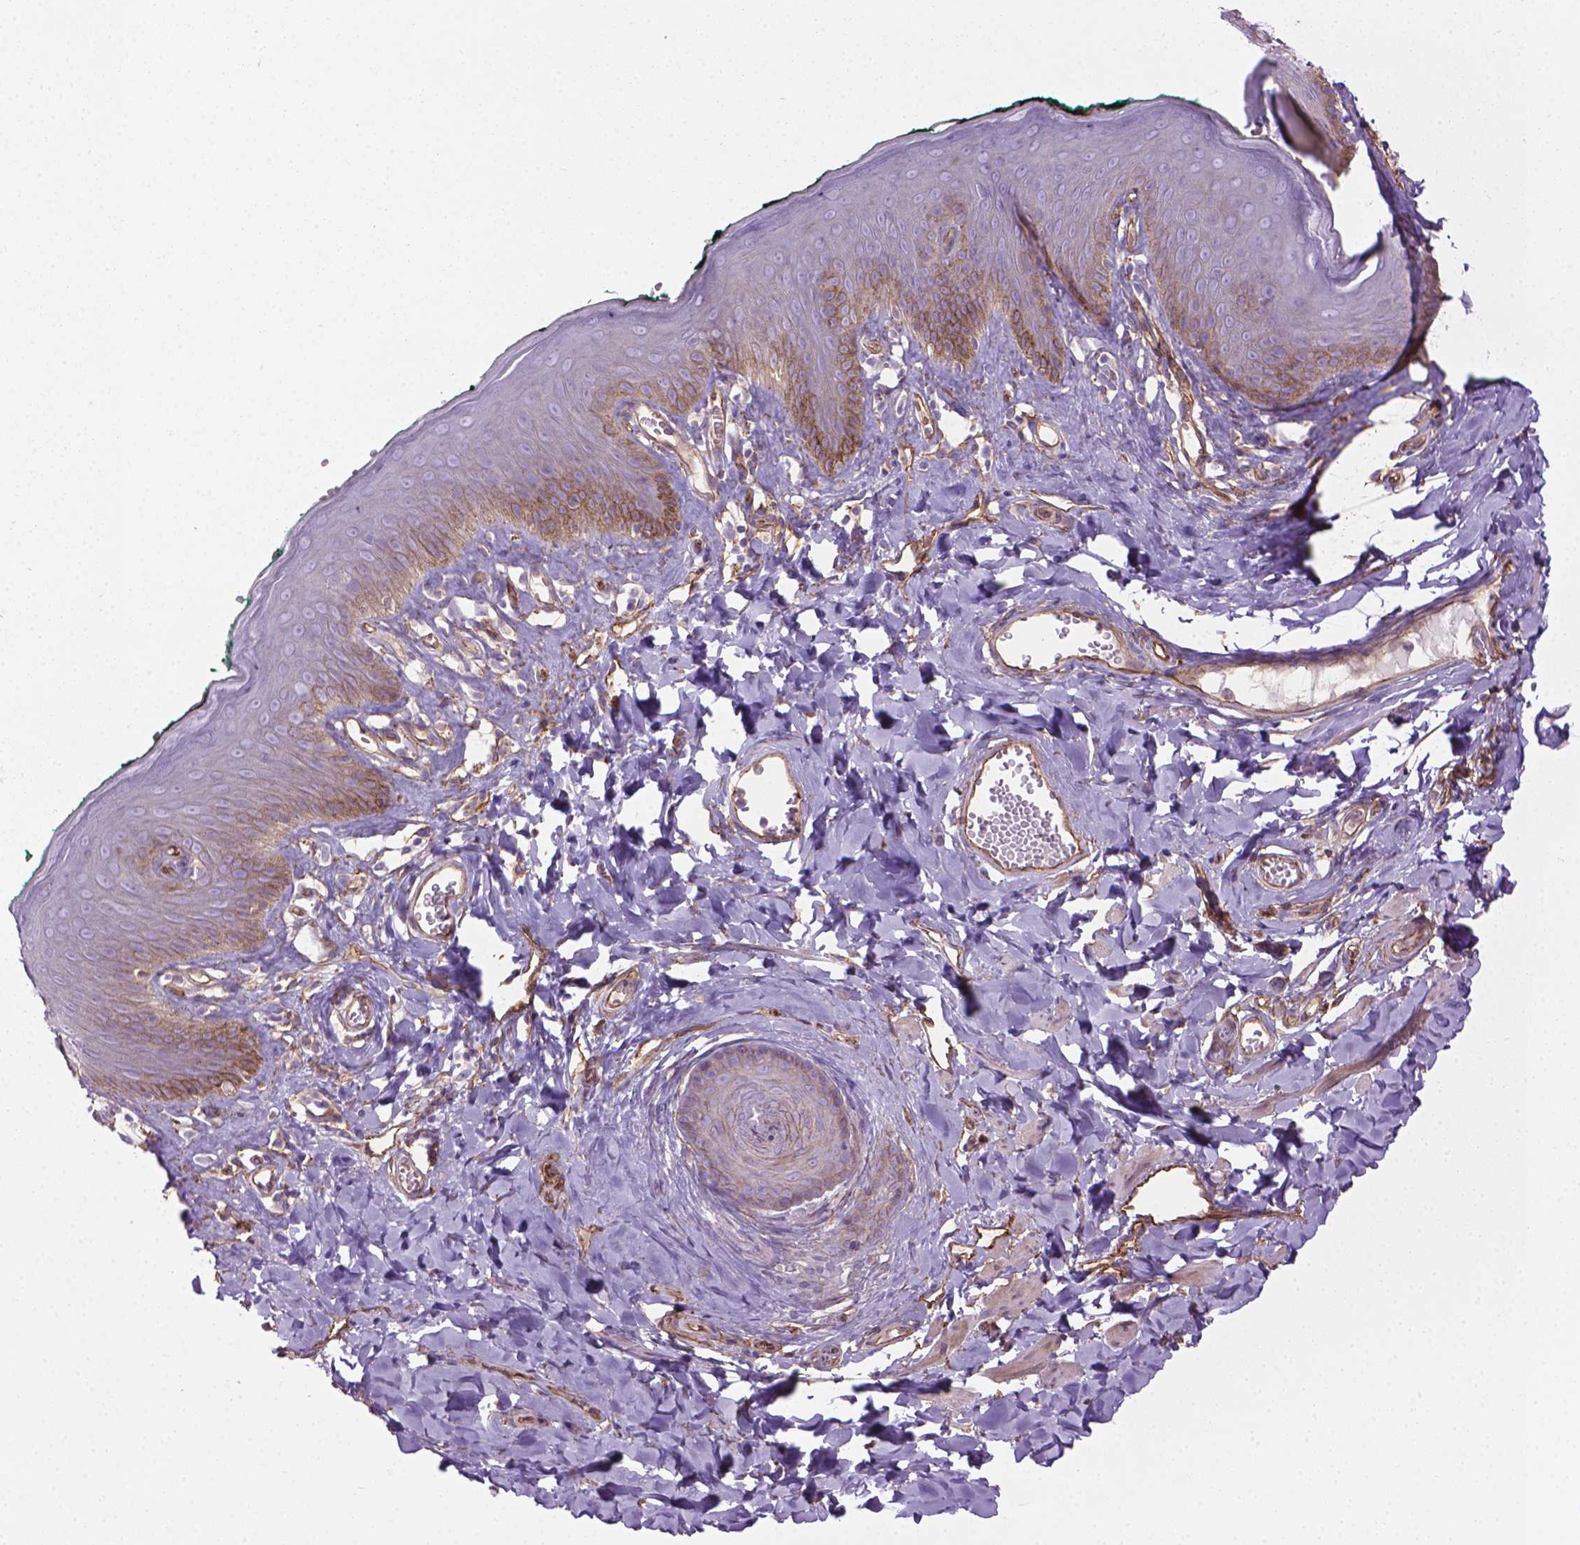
{"staining": {"intensity": "moderate", "quantity": "<25%", "location": "cytoplasmic/membranous"}, "tissue": "skin", "cell_type": "Epidermal cells", "image_type": "normal", "snomed": [{"axis": "morphology", "description": "Normal tissue, NOS"}, {"axis": "topography", "description": "Vulva"}, {"axis": "topography", "description": "Peripheral nerve tissue"}], "caption": "A high-resolution image shows immunohistochemistry staining of unremarkable skin, which reveals moderate cytoplasmic/membranous staining in approximately <25% of epidermal cells.", "gene": "TENT5A", "patient": {"sex": "female", "age": 66}}